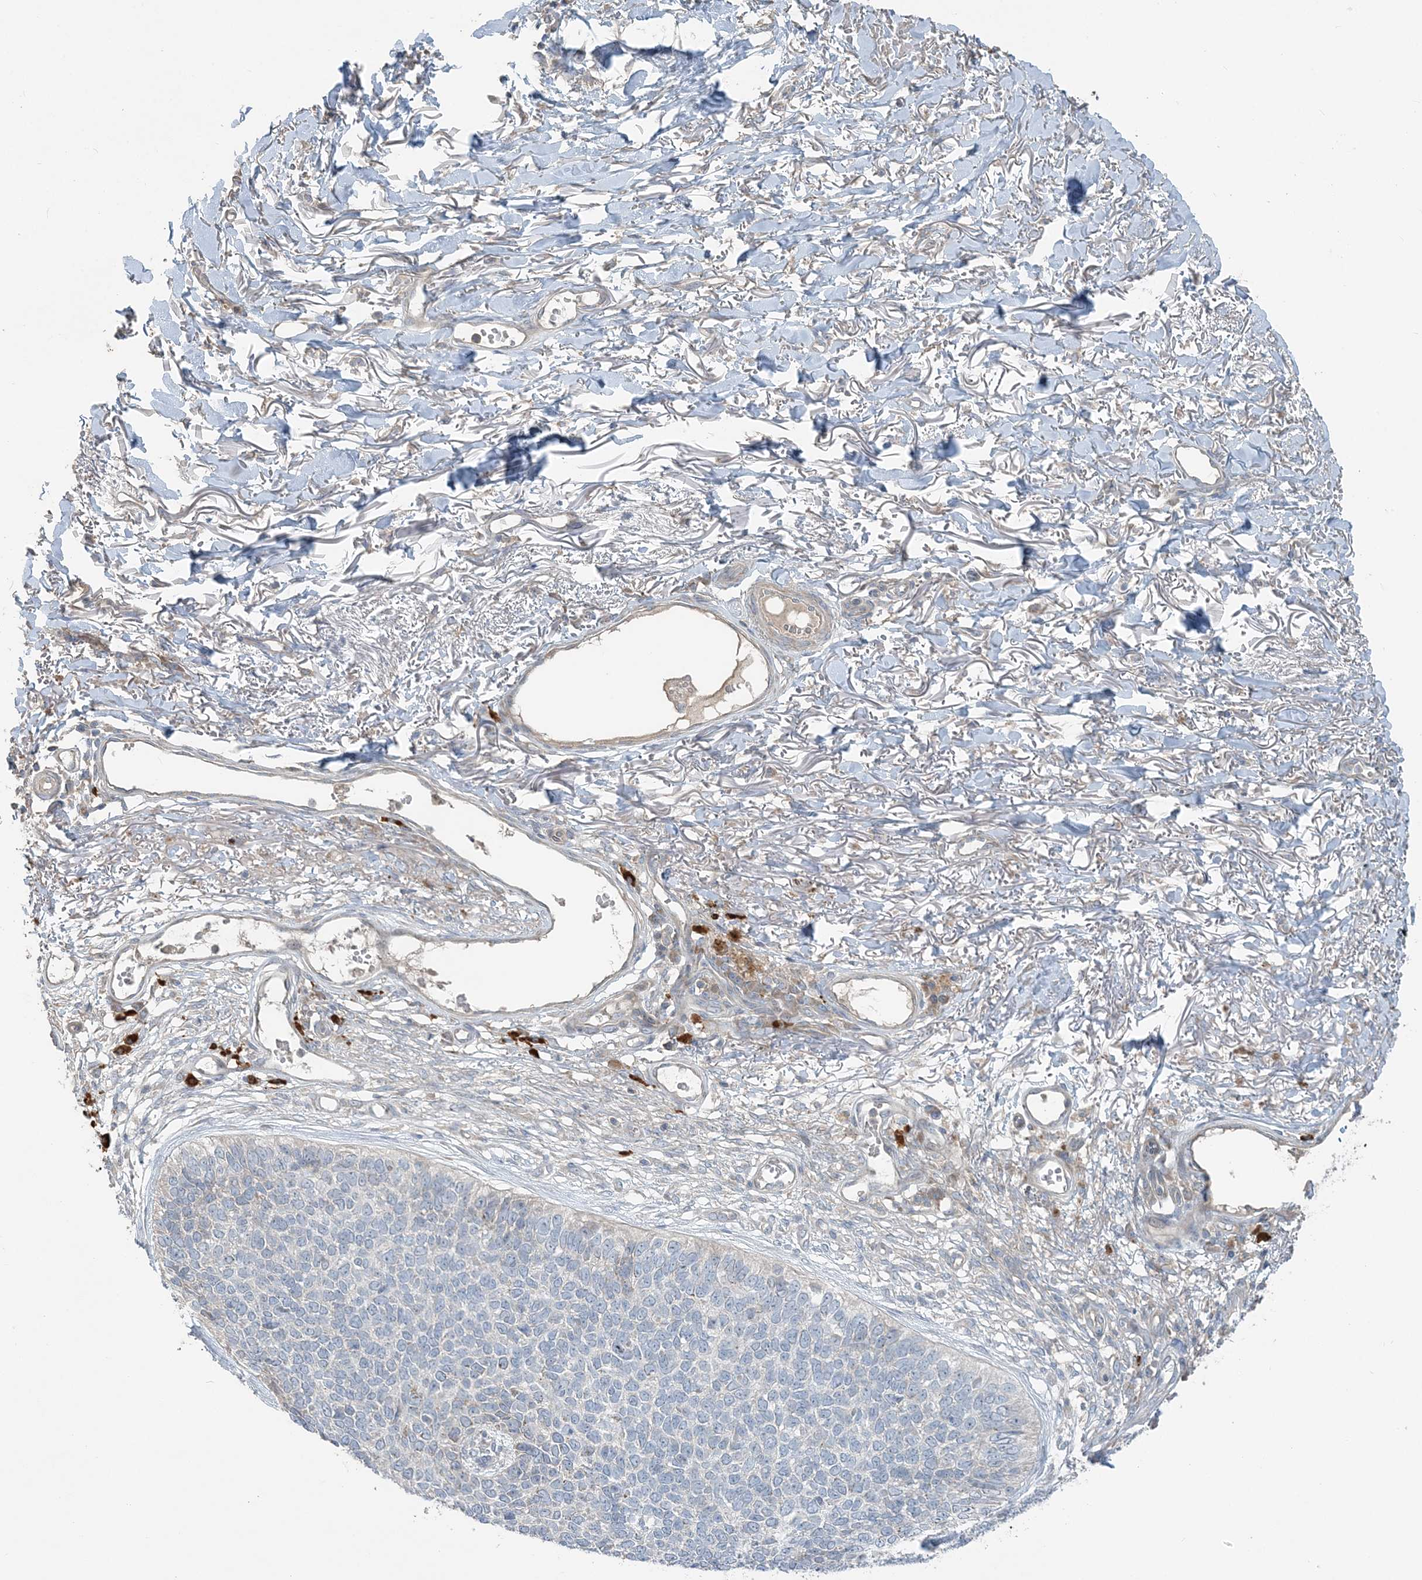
{"staining": {"intensity": "negative", "quantity": "none", "location": "none"}, "tissue": "skin cancer", "cell_type": "Tumor cells", "image_type": "cancer", "snomed": [{"axis": "morphology", "description": "Basal cell carcinoma"}, {"axis": "topography", "description": "Skin"}], "caption": "This is an immunohistochemistry (IHC) micrograph of skin cancer. There is no staining in tumor cells.", "gene": "SLC4A10", "patient": {"sex": "female", "age": 84}}